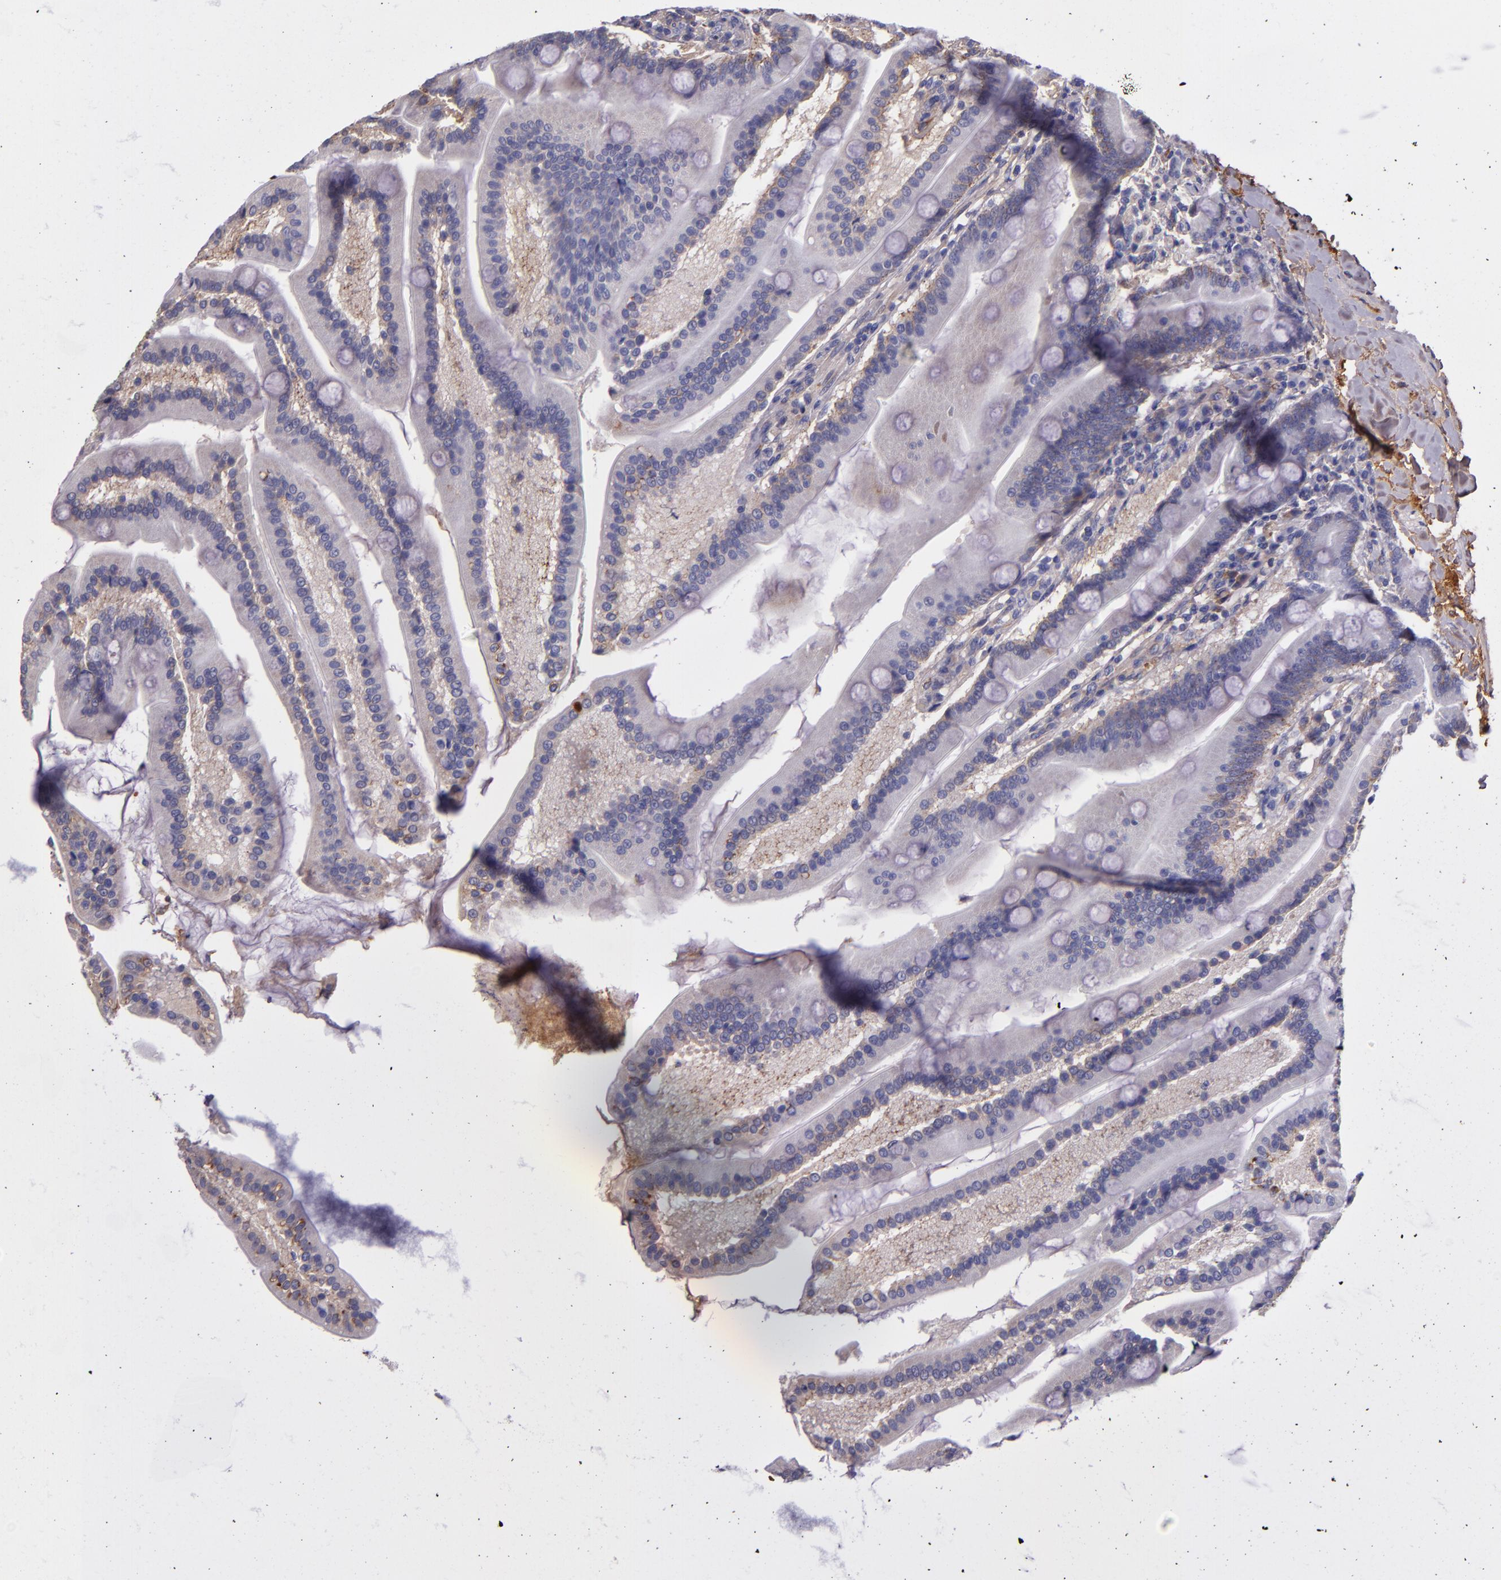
{"staining": {"intensity": "moderate", "quantity": "<25%", "location": "cytoplasmic/membranous"}, "tissue": "duodenum", "cell_type": "Glandular cells", "image_type": "normal", "snomed": [{"axis": "morphology", "description": "Normal tissue, NOS"}, {"axis": "topography", "description": "Duodenum"}], "caption": "The image displays immunohistochemical staining of unremarkable duodenum. There is moderate cytoplasmic/membranous expression is seen in about <25% of glandular cells.", "gene": "CLEC3B", "patient": {"sex": "female", "age": 64}}